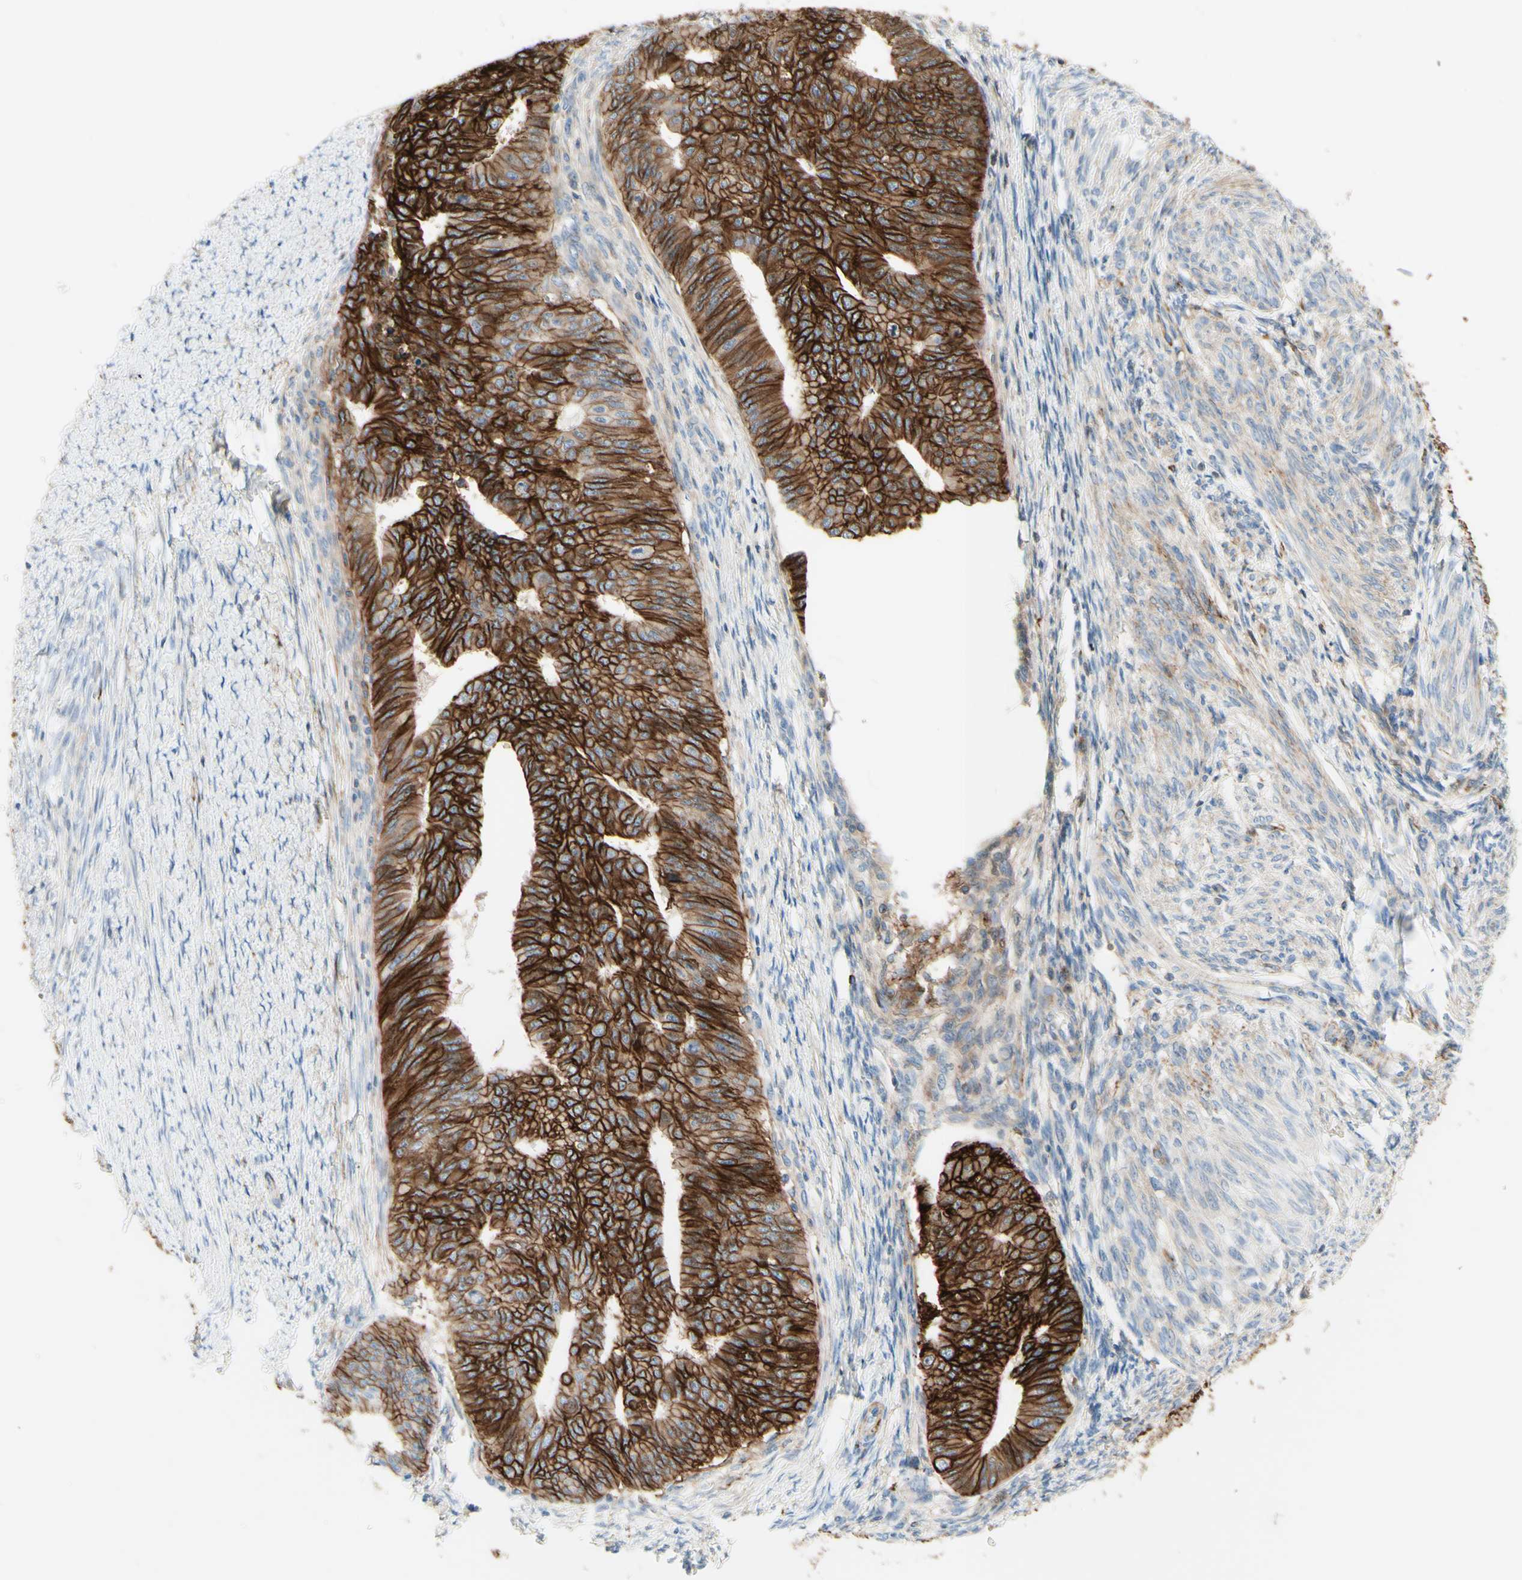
{"staining": {"intensity": "strong", "quantity": ">75%", "location": "cytoplasmic/membranous"}, "tissue": "endometrial cancer", "cell_type": "Tumor cells", "image_type": "cancer", "snomed": [{"axis": "morphology", "description": "Adenocarcinoma, NOS"}, {"axis": "topography", "description": "Endometrium"}], "caption": "Human adenocarcinoma (endometrial) stained with a protein marker reveals strong staining in tumor cells.", "gene": "ALCAM", "patient": {"sex": "female", "age": 32}}